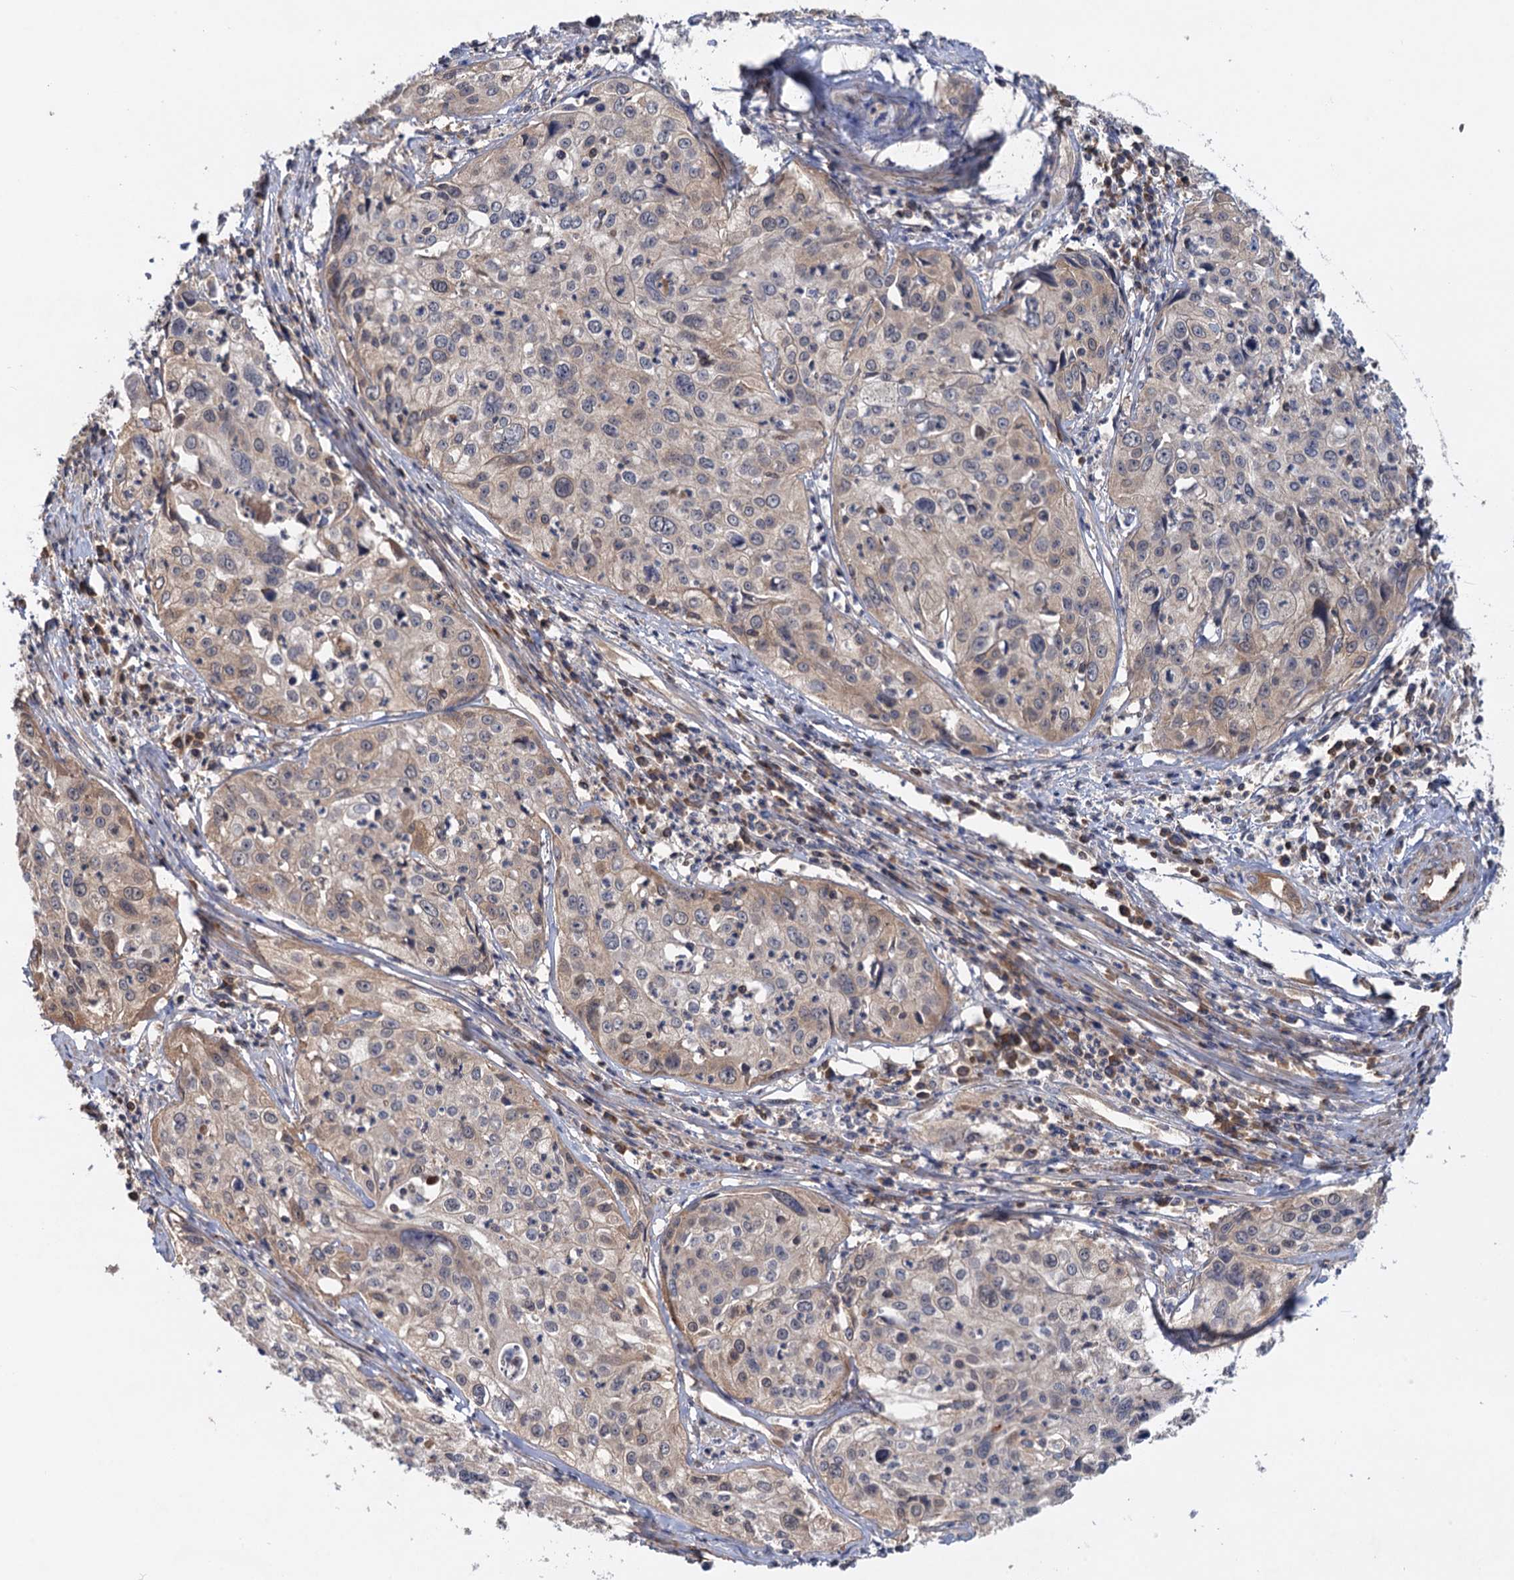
{"staining": {"intensity": "weak", "quantity": "<25%", "location": "cytoplasmic/membranous"}, "tissue": "cervical cancer", "cell_type": "Tumor cells", "image_type": "cancer", "snomed": [{"axis": "morphology", "description": "Squamous cell carcinoma, NOS"}, {"axis": "topography", "description": "Cervix"}], "caption": "This is an immunohistochemistry histopathology image of cervical squamous cell carcinoma. There is no staining in tumor cells.", "gene": "DGKA", "patient": {"sex": "female", "age": 31}}